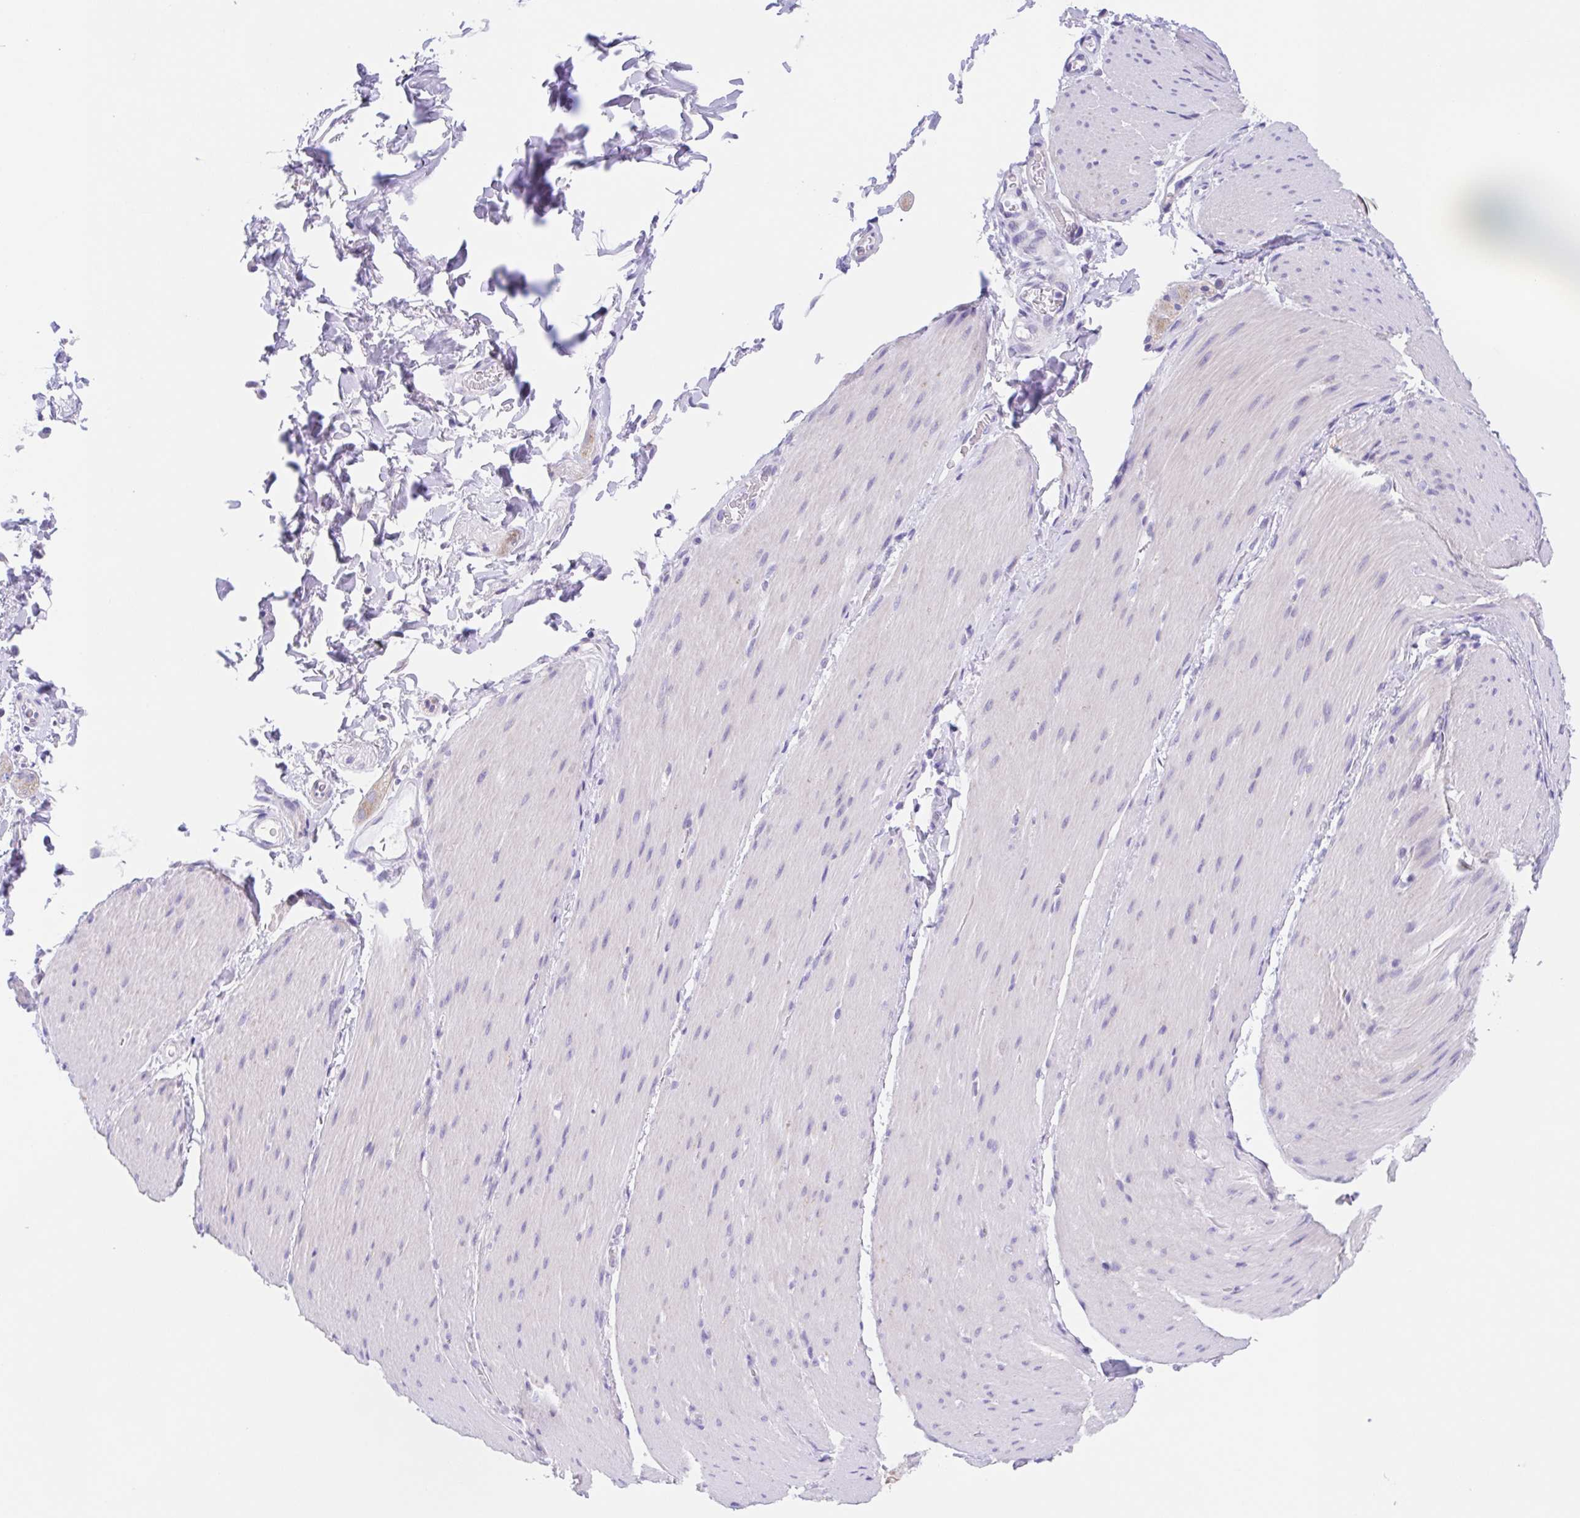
{"staining": {"intensity": "negative", "quantity": "none", "location": "none"}, "tissue": "smooth muscle", "cell_type": "Smooth muscle cells", "image_type": "normal", "snomed": [{"axis": "morphology", "description": "Normal tissue, NOS"}, {"axis": "topography", "description": "Smooth muscle"}, {"axis": "topography", "description": "Colon"}], "caption": "Immunohistochemistry of benign smooth muscle exhibits no expression in smooth muscle cells.", "gene": "SCG3", "patient": {"sex": "male", "age": 73}}